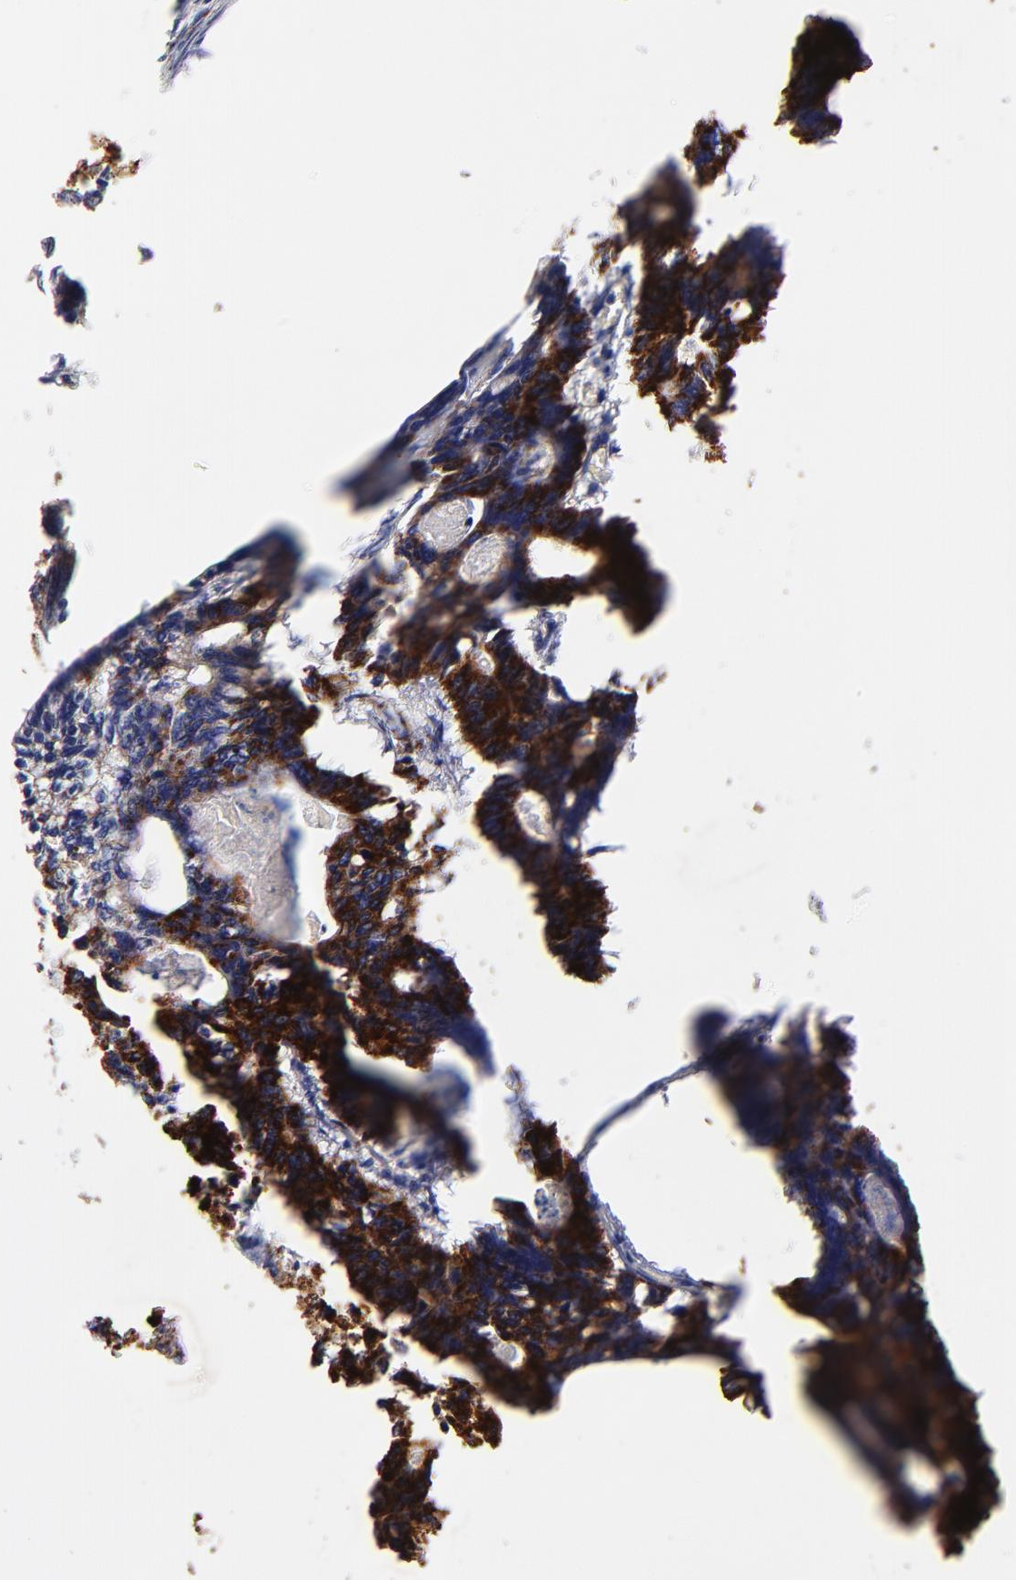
{"staining": {"intensity": "strong", "quantity": ">75%", "location": "cytoplasmic/membranous"}, "tissue": "colorectal cancer", "cell_type": "Tumor cells", "image_type": "cancer", "snomed": [{"axis": "morphology", "description": "Adenocarcinoma, NOS"}, {"axis": "topography", "description": "Colon"}], "caption": "Immunohistochemical staining of human adenocarcinoma (colorectal) reveals high levels of strong cytoplasmic/membranous protein staining in approximately >75% of tumor cells.", "gene": "ECH1", "patient": {"sex": "female", "age": 55}}